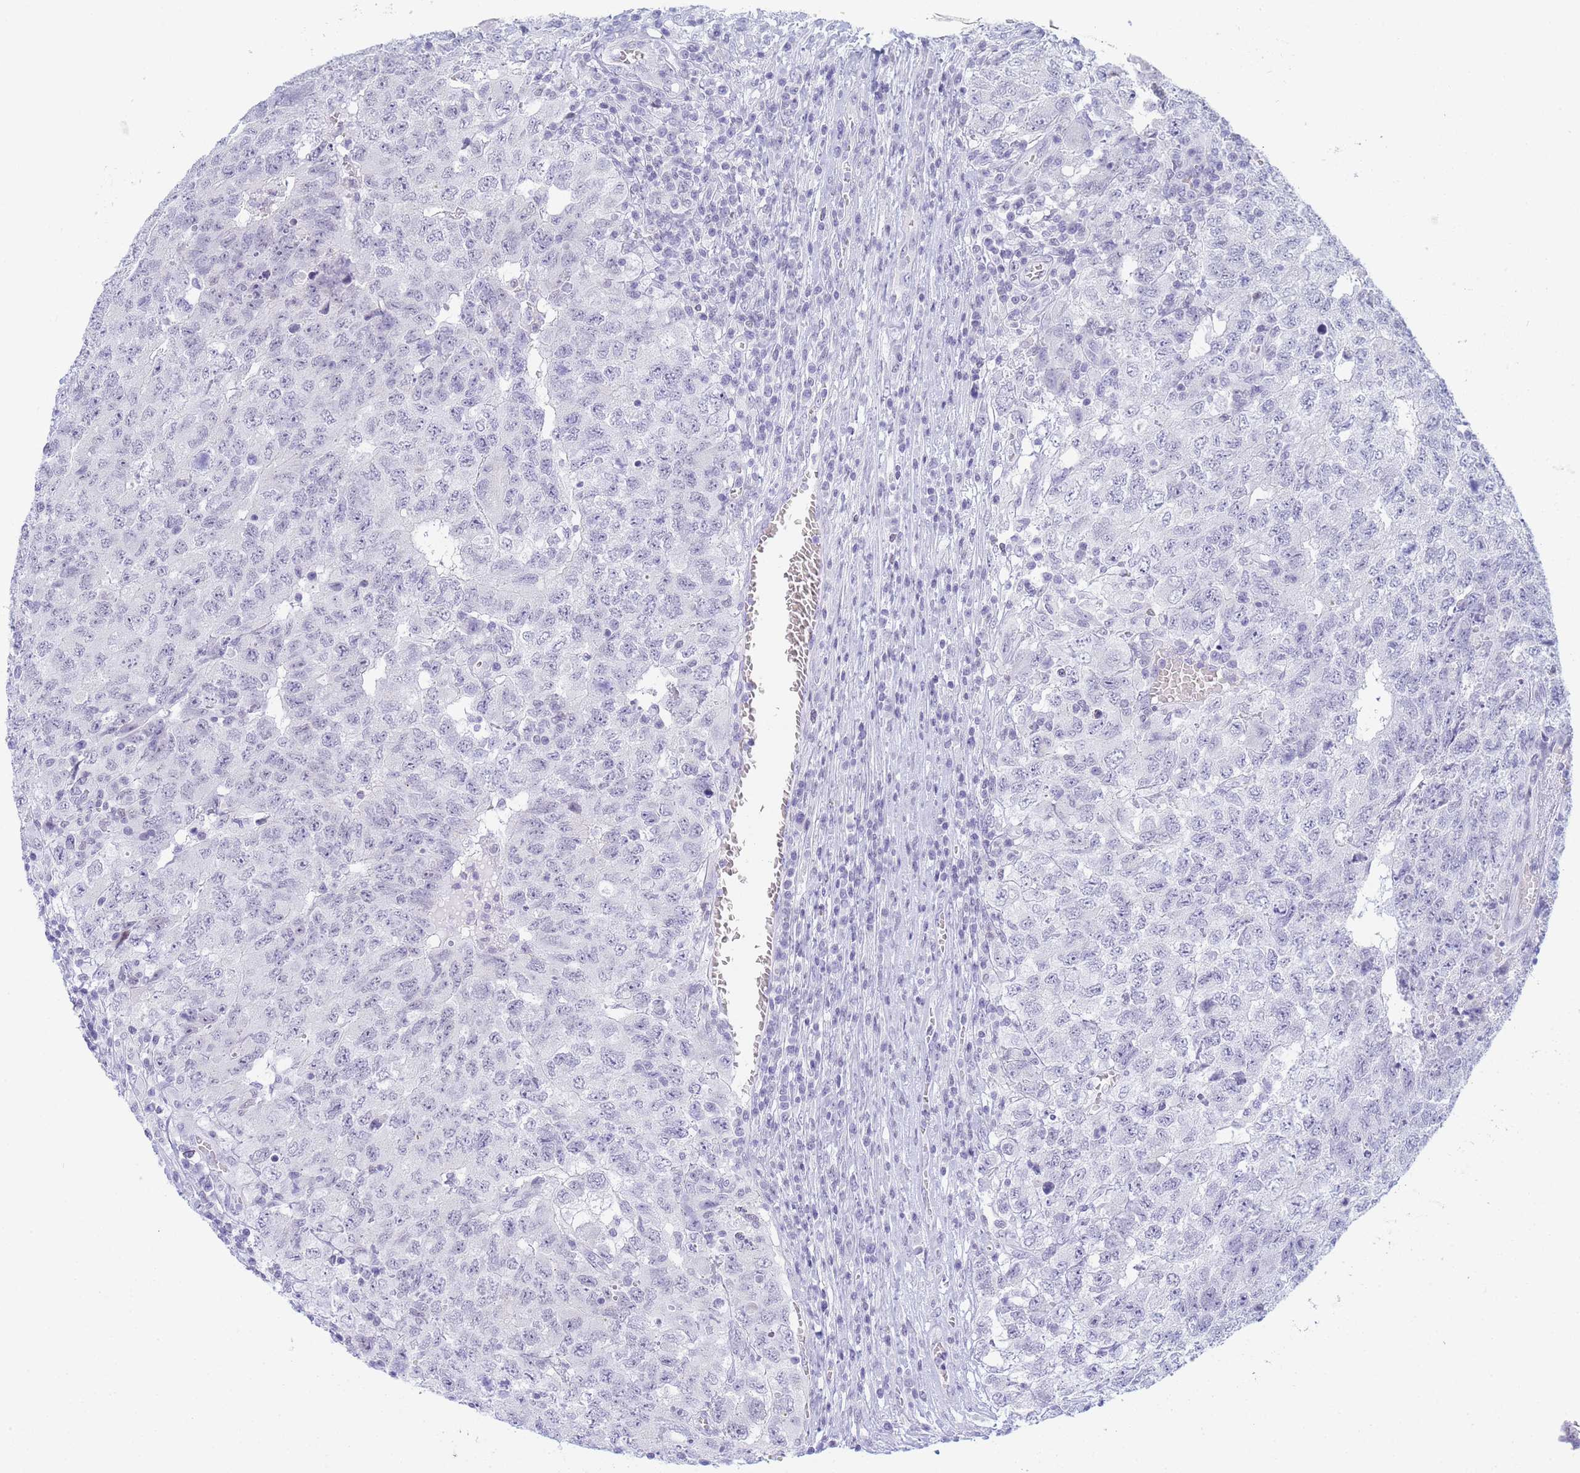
{"staining": {"intensity": "negative", "quantity": "none", "location": "none"}, "tissue": "testis cancer", "cell_type": "Tumor cells", "image_type": "cancer", "snomed": [{"axis": "morphology", "description": "Carcinoma, Embryonal, NOS"}, {"axis": "topography", "description": "Testis"}], "caption": "High power microscopy photomicrograph of an IHC micrograph of testis cancer (embryonal carcinoma), revealing no significant staining in tumor cells.", "gene": "SNX20", "patient": {"sex": "male", "age": 34}}